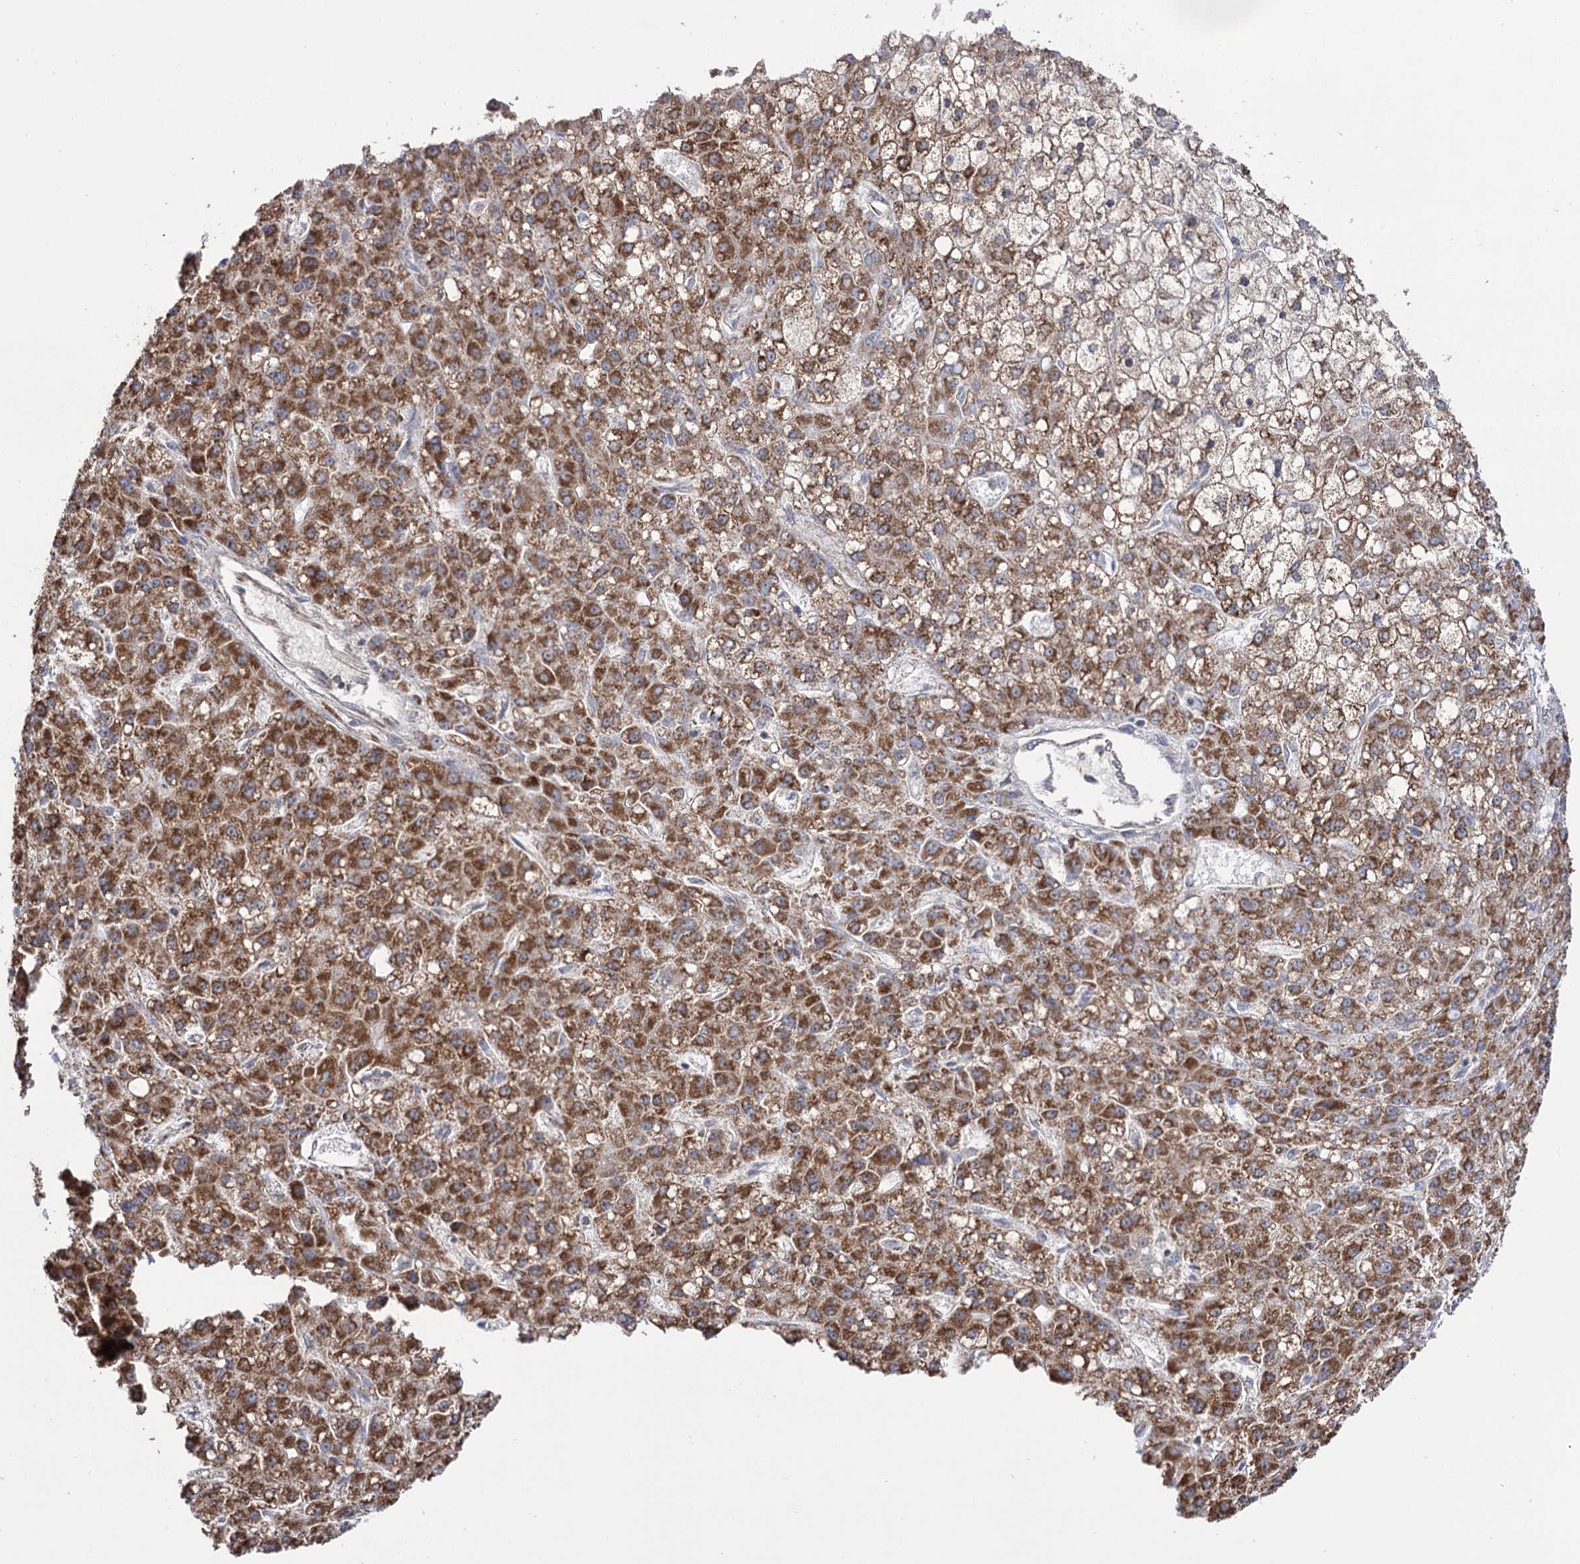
{"staining": {"intensity": "strong", "quantity": ">75%", "location": "cytoplasmic/membranous"}, "tissue": "liver cancer", "cell_type": "Tumor cells", "image_type": "cancer", "snomed": [{"axis": "morphology", "description": "Carcinoma, Hepatocellular, NOS"}, {"axis": "topography", "description": "Liver"}], "caption": "Liver hepatocellular carcinoma stained with a brown dye exhibits strong cytoplasmic/membranous positive positivity in approximately >75% of tumor cells.", "gene": "ABHD10", "patient": {"sex": "male", "age": 67}}